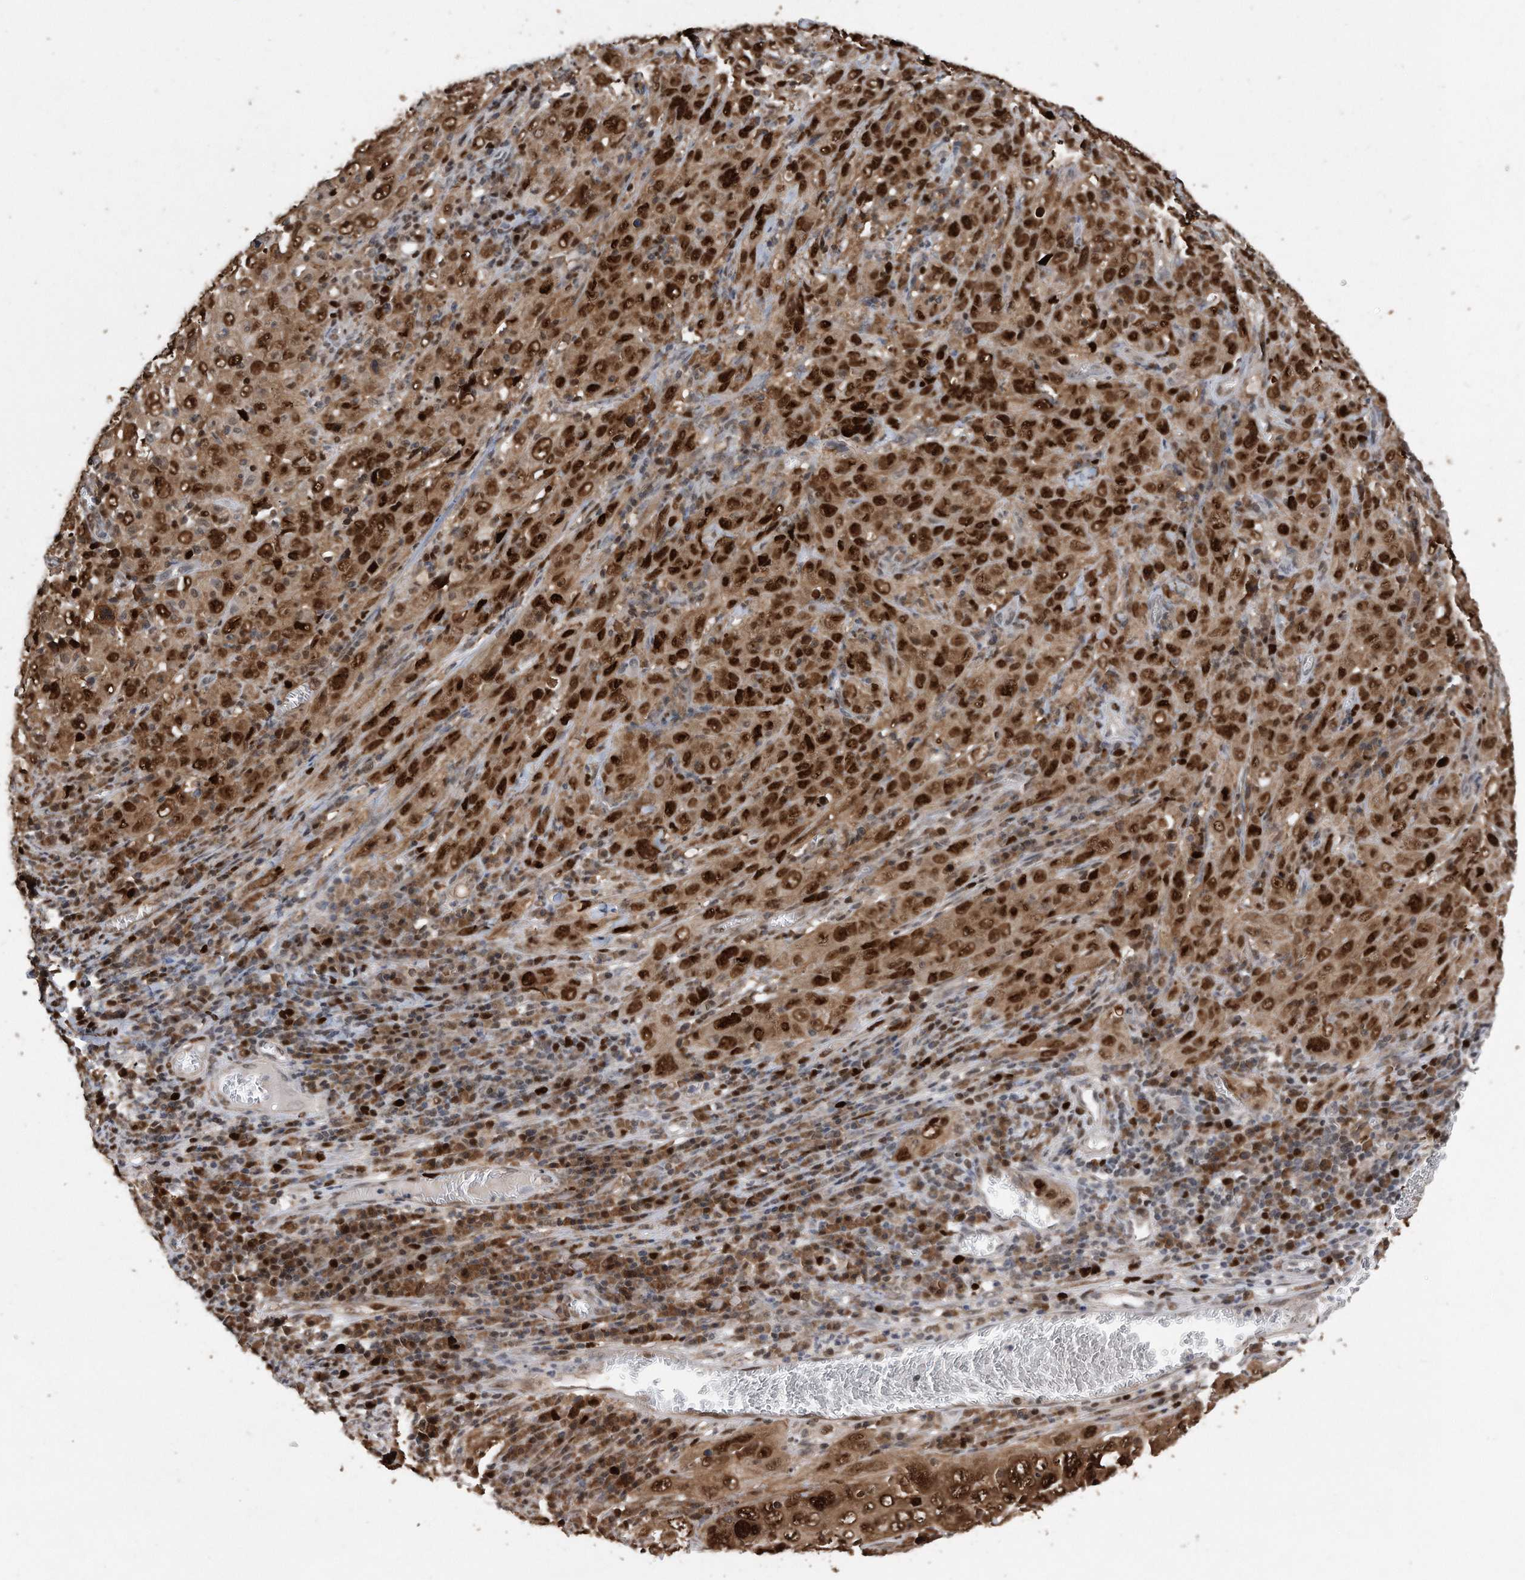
{"staining": {"intensity": "strong", "quantity": ">75%", "location": "cytoplasmic/membranous,nuclear"}, "tissue": "cervical cancer", "cell_type": "Tumor cells", "image_type": "cancer", "snomed": [{"axis": "morphology", "description": "Squamous cell carcinoma, NOS"}, {"axis": "topography", "description": "Cervix"}], "caption": "Protein expression analysis of cervical cancer (squamous cell carcinoma) exhibits strong cytoplasmic/membranous and nuclear staining in about >75% of tumor cells.", "gene": "PCNA", "patient": {"sex": "female", "age": 46}}